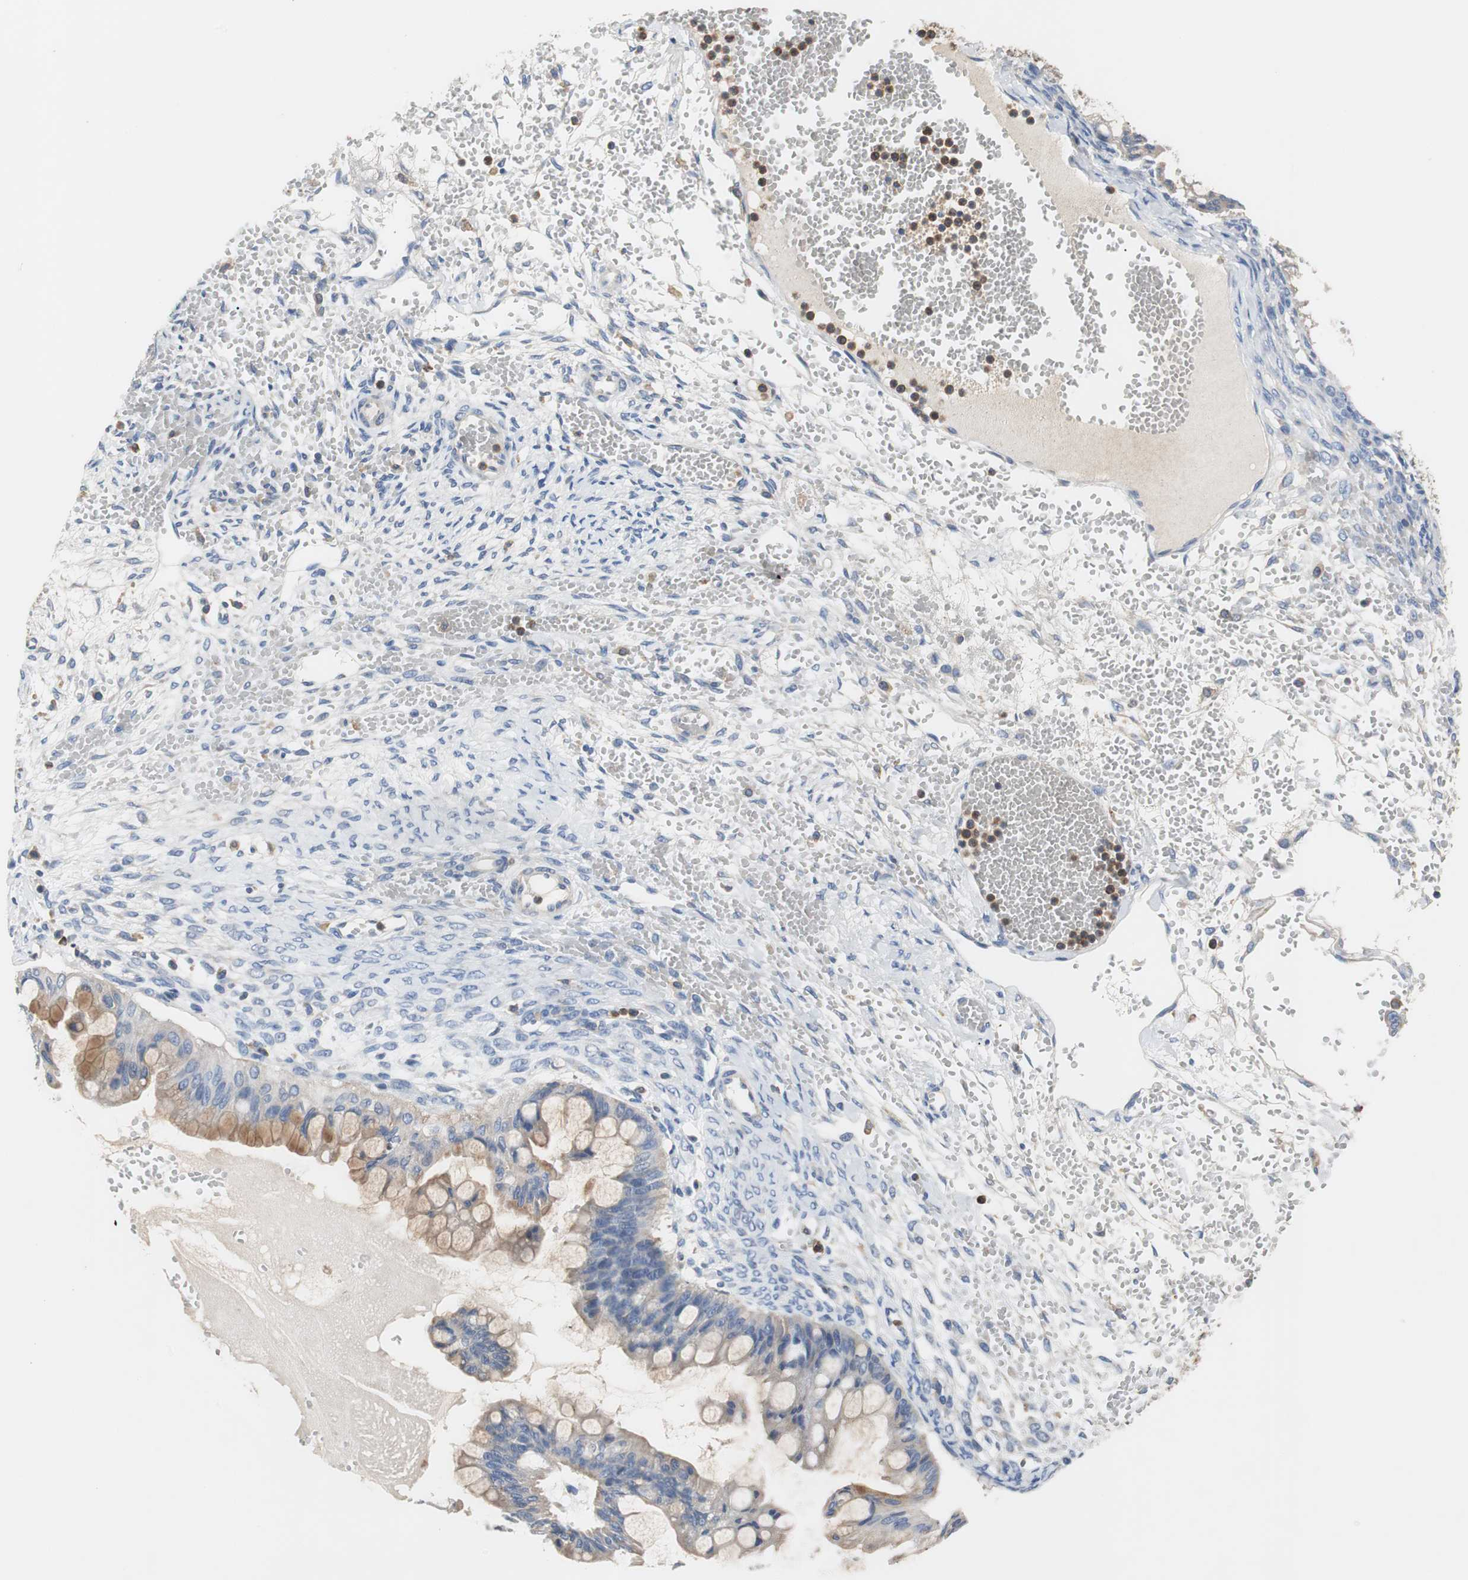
{"staining": {"intensity": "moderate", "quantity": ">75%", "location": "cytoplasmic/membranous"}, "tissue": "ovarian cancer", "cell_type": "Tumor cells", "image_type": "cancer", "snomed": [{"axis": "morphology", "description": "Cystadenocarcinoma, mucinous, NOS"}, {"axis": "topography", "description": "Ovary"}], "caption": "The image exhibits staining of ovarian cancer (mucinous cystadenocarcinoma), revealing moderate cytoplasmic/membranous protein staining (brown color) within tumor cells.", "gene": "VAMP8", "patient": {"sex": "female", "age": 73}}